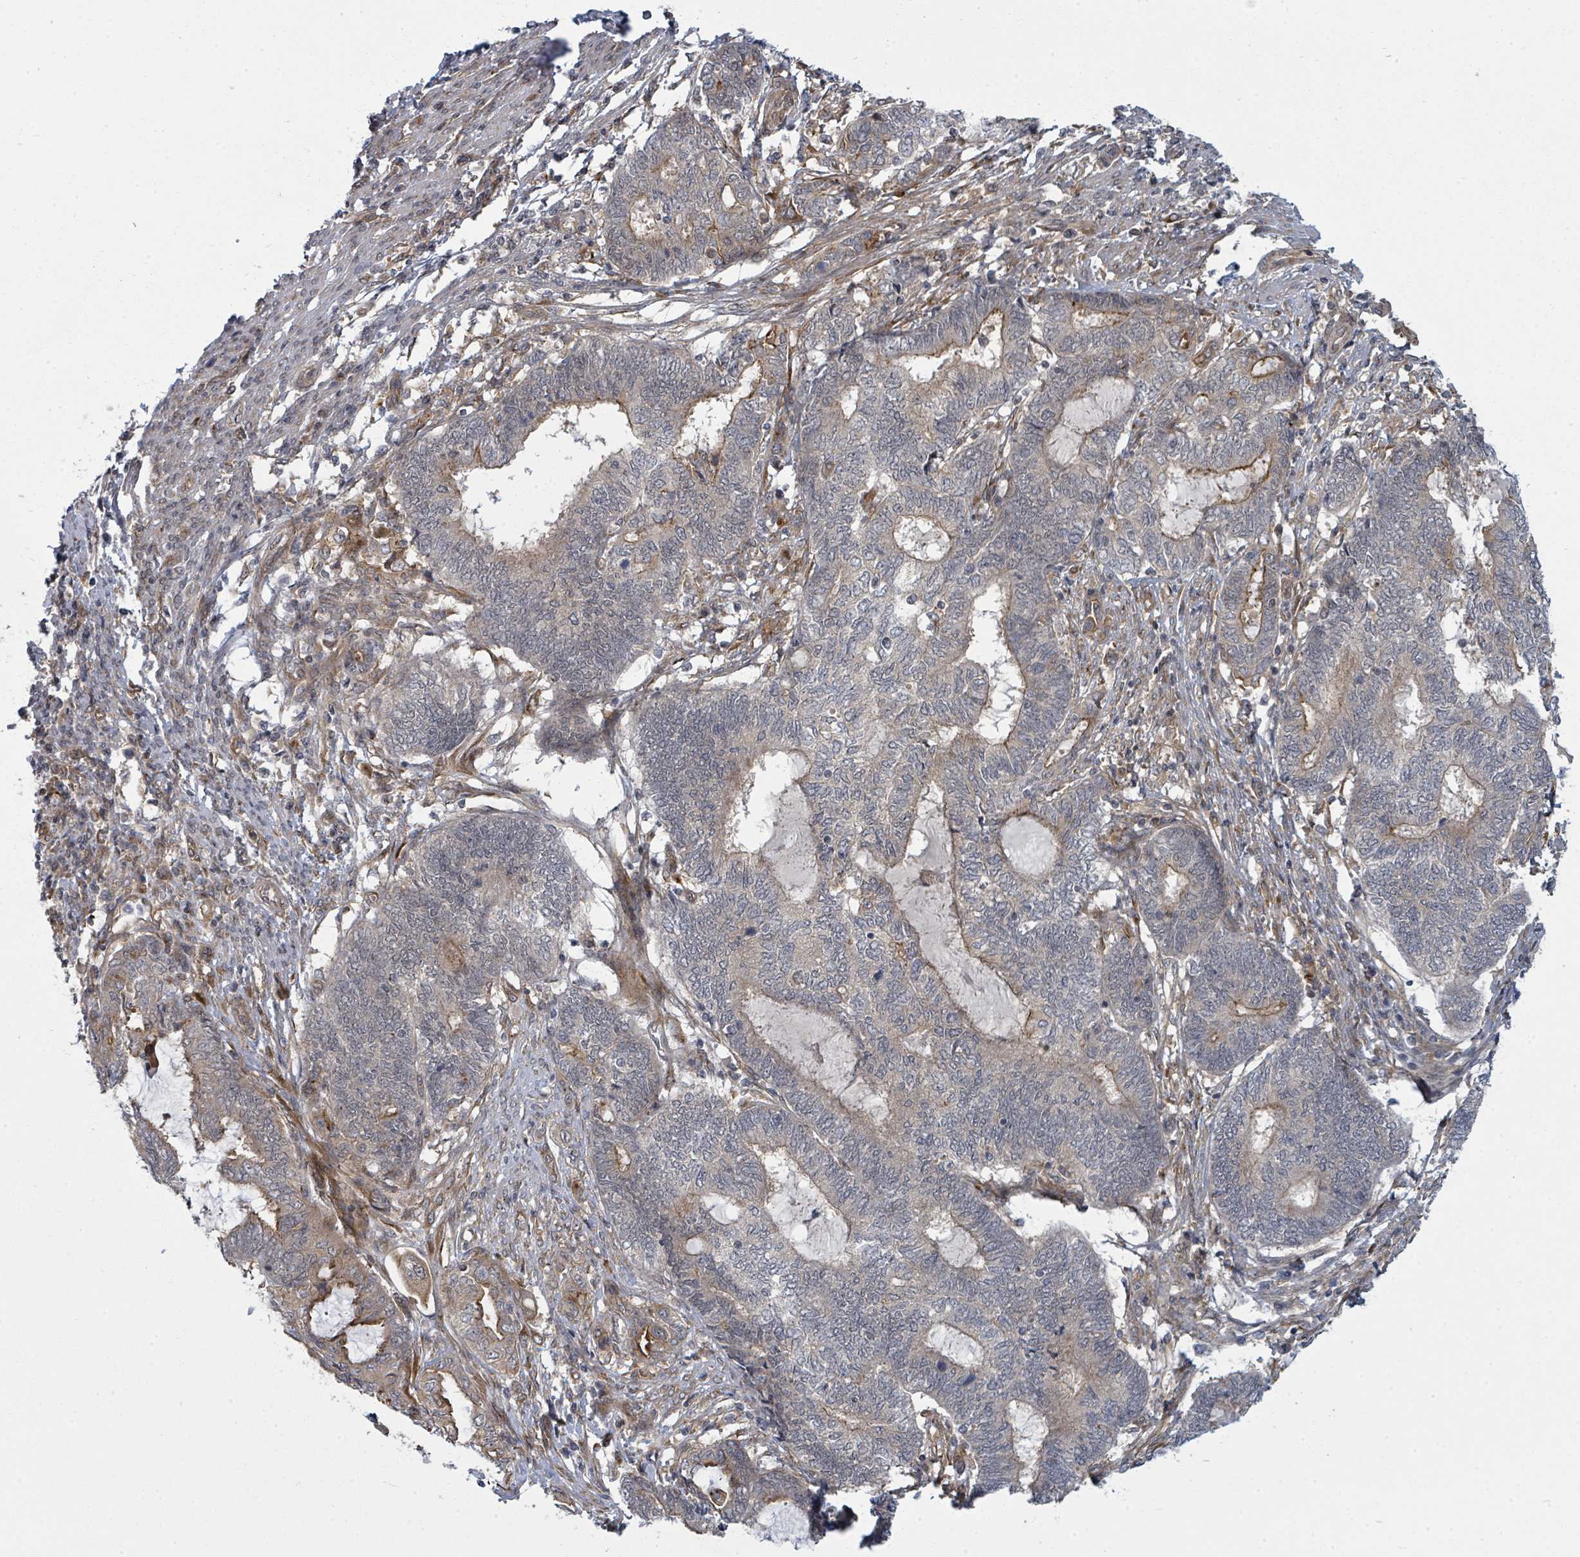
{"staining": {"intensity": "moderate", "quantity": "<25%", "location": "cytoplasmic/membranous"}, "tissue": "endometrial cancer", "cell_type": "Tumor cells", "image_type": "cancer", "snomed": [{"axis": "morphology", "description": "Adenocarcinoma, NOS"}, {"axis": "topography", "description": "Uterus"}, {"axis": "topography", "description": "Endometrium"}], "caption": "An image showing moderate cytoplasmic/membranous positivity in about <25% of tumor cells in endometrial adenocarcinoma, as visualized by brown immunohistochemical staining.", "gene": "PSMG2", "patient": {"sex": "female", "age": 70}}